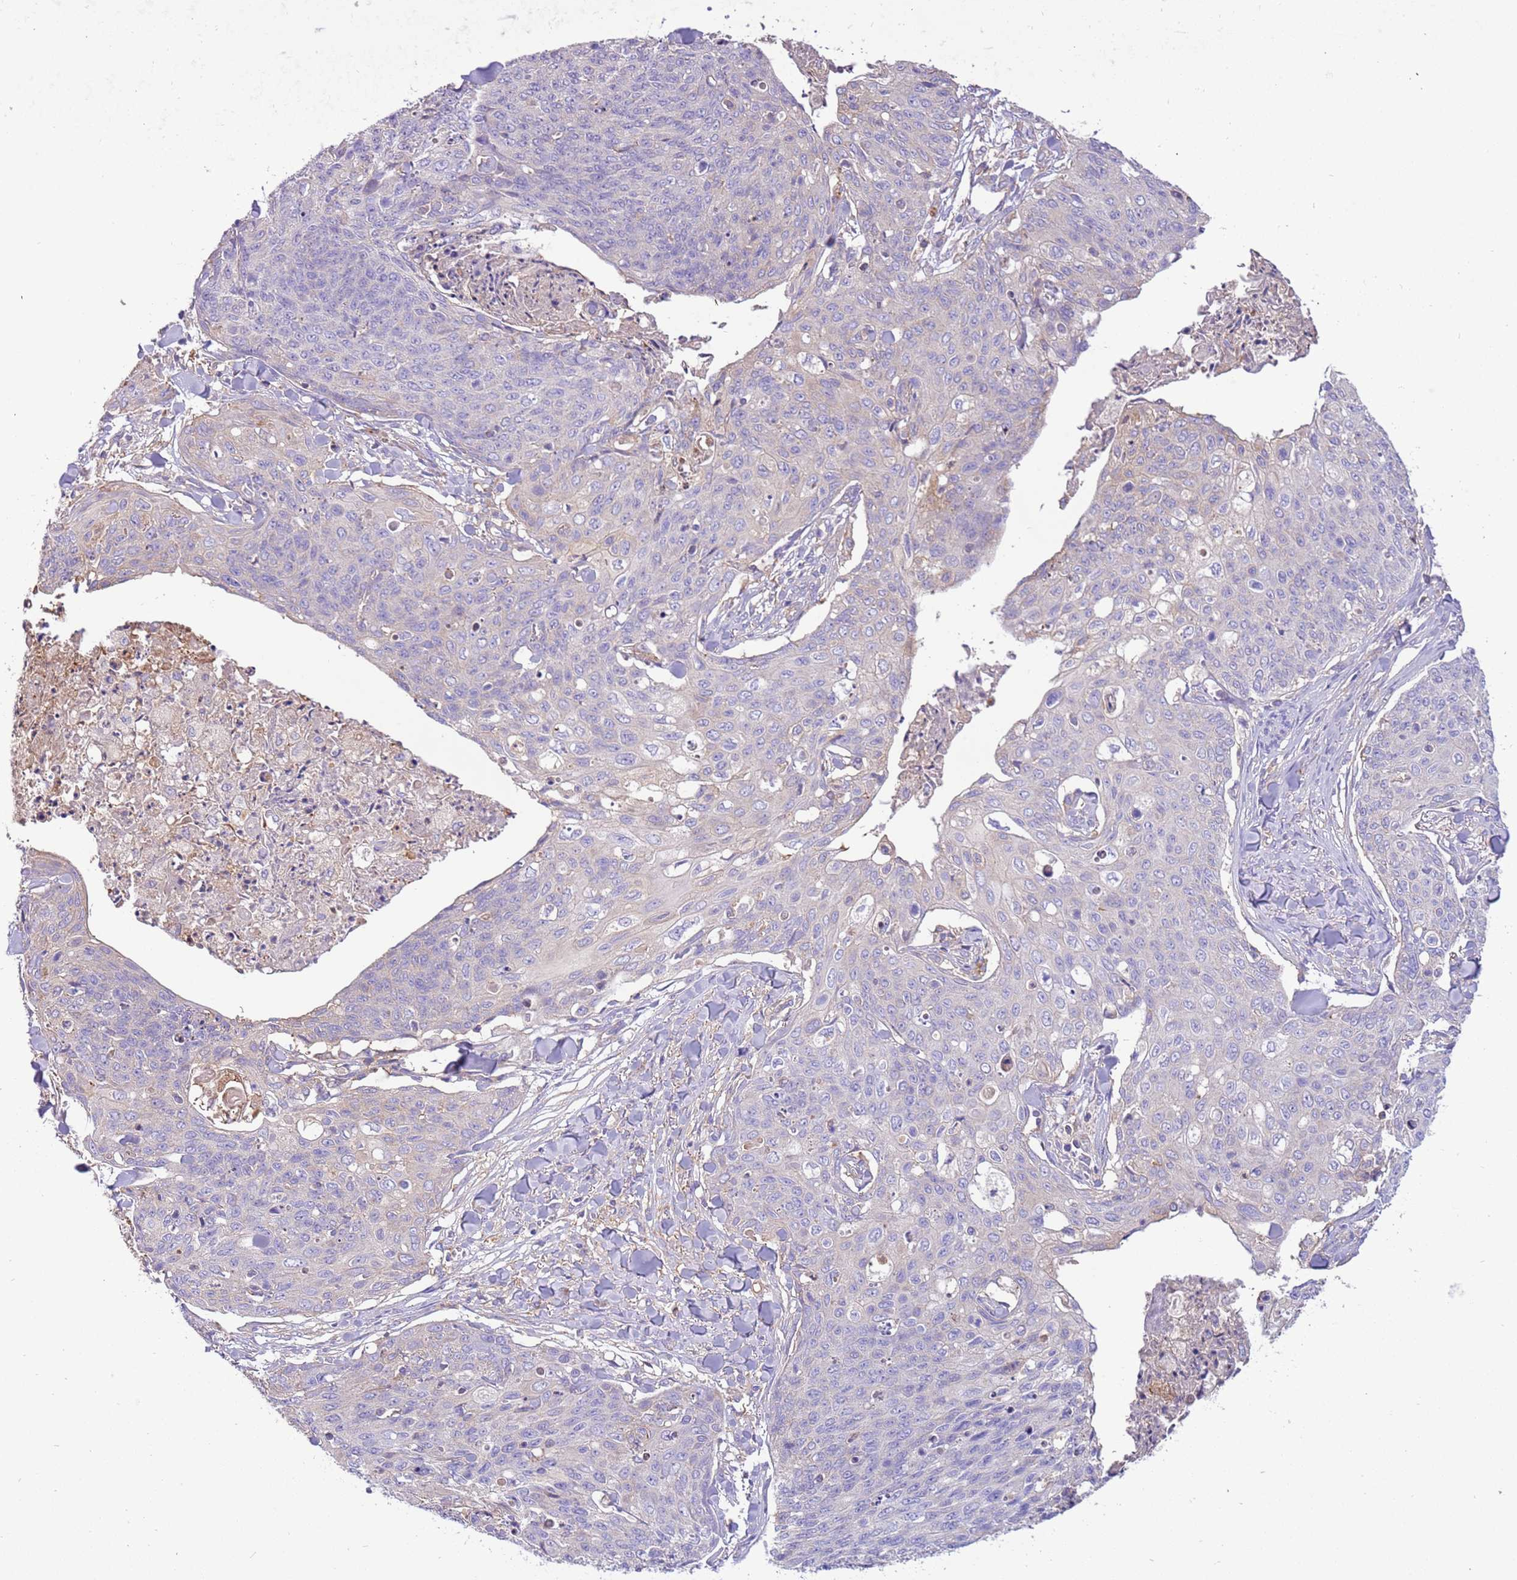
{"staining": {"intensity": "negative", "quantity": "none", "location": "none"}, "tissue": "skin cancer", "cell_type": "Tumor cells", "image_type": "cancer", "snomed": [{"axis": "morphology", "description": "Squamous cell carcinoma, NOS"}, {"axis": "topography", "description": "Skin"}, {"axis": "topography", "description": "Vulva"}], "caption": "High magnification brightfield microscopy of squamous cell carcinoma (skin) stained with DAB (brown) and counterstained with hematoxylin (blue): tumor cells show no significant staining. (Immunohistochemistry, brightfield microscopy, high magnification).", "gene": "NAALADL1", "patient": {"sex": "female", "age": 85}}